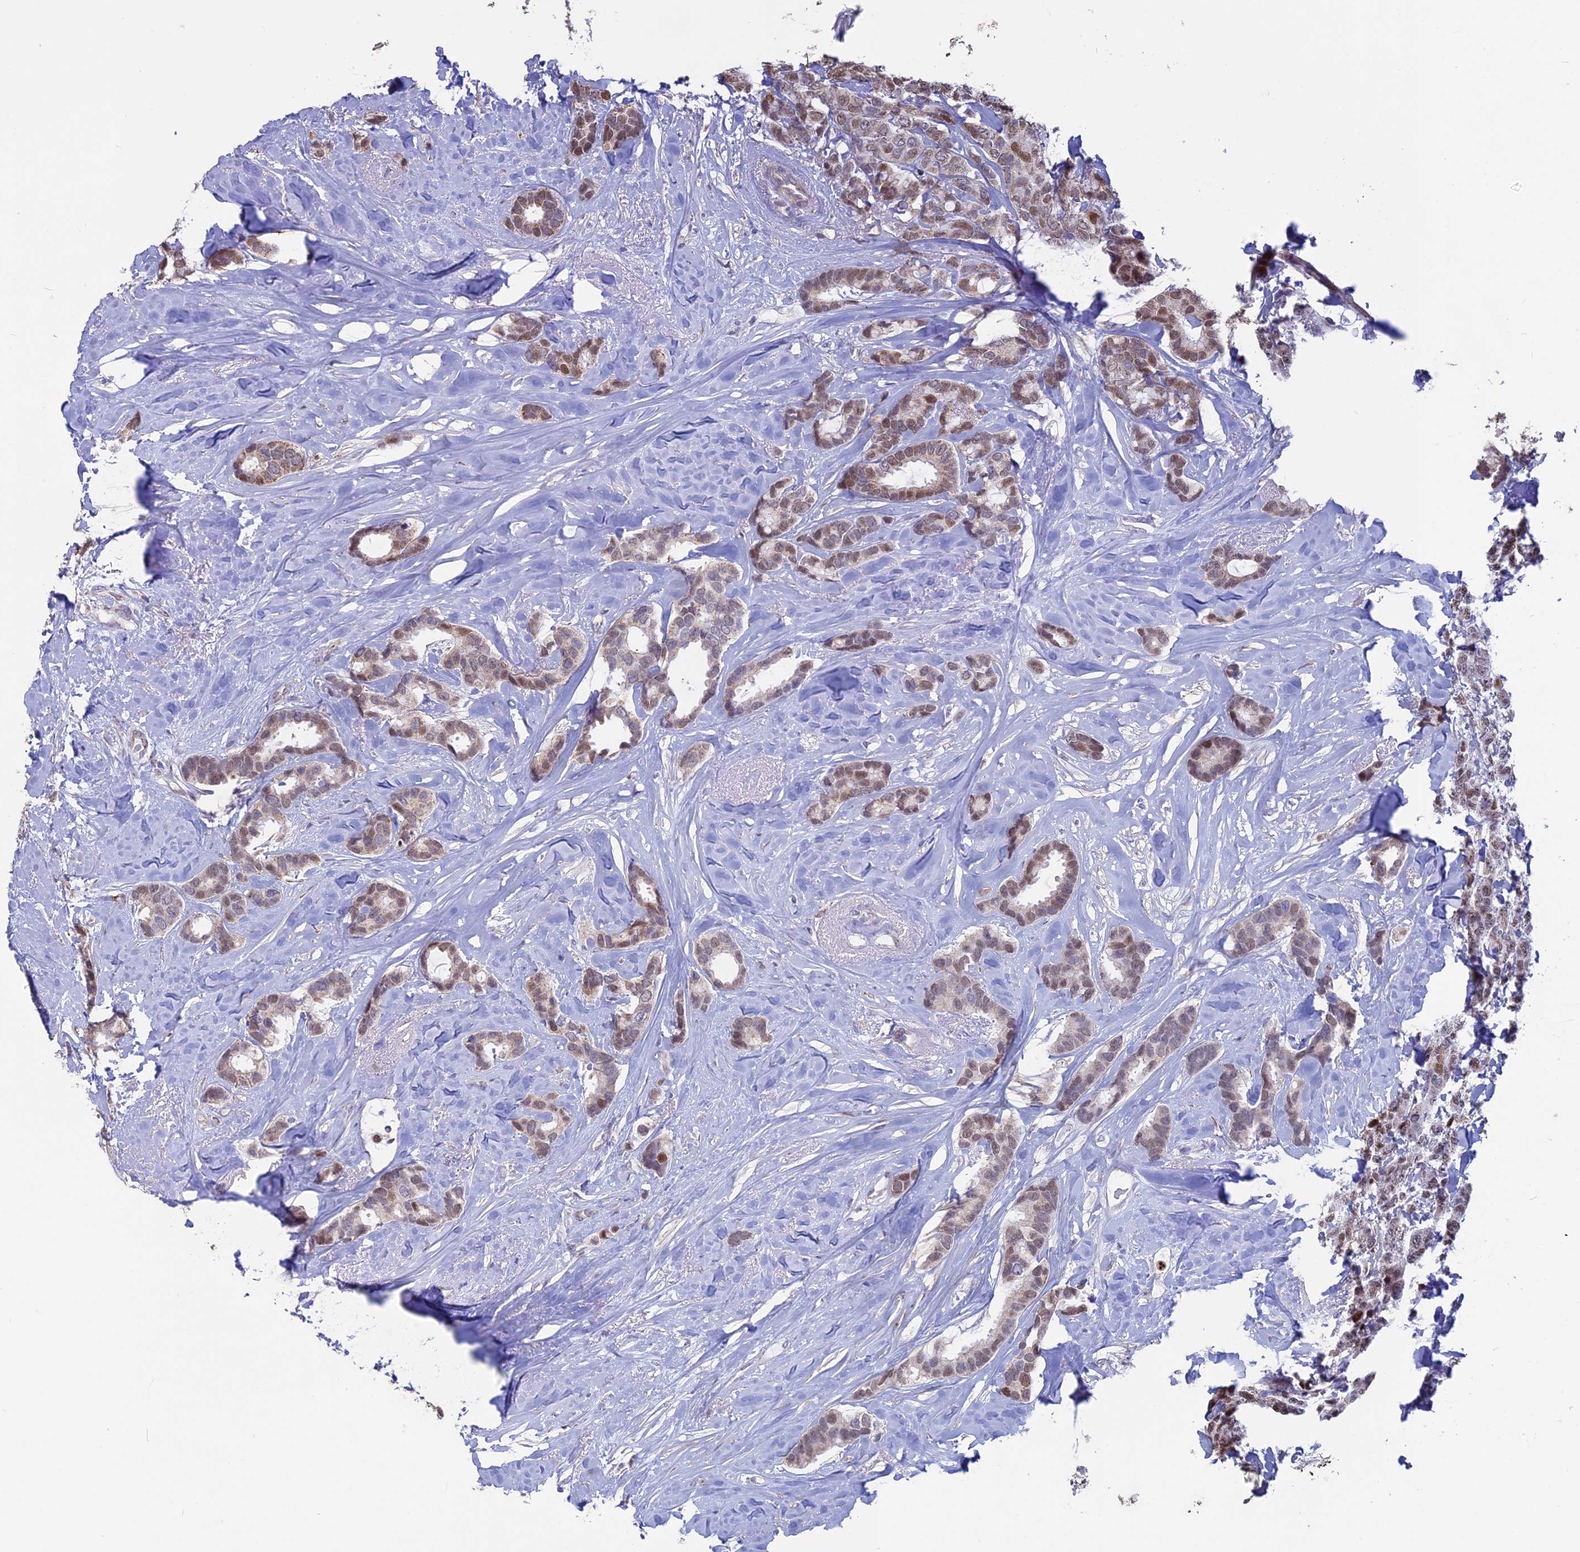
{"staining": {"intensity": "moderate", "quantity": ">75%", "location": "nuclear"}, "tissue": "breast cancer", "cell_type": "Tumor cells", "image_type": "cancer", "snomed": [{"axis": "morphology", "description": "Duct carcinoma"}, {"axis": "topography", "description": "Breast"}], "caption": "Immunohistochemical staining of breast cancer displays moderate nuclear protein staining in about >75% of tumor cells. (DAB IHC with brightfield microscopy, high magnification).", "gene": "ACSS1", "patient": {"sex": "female", "age": 87}}